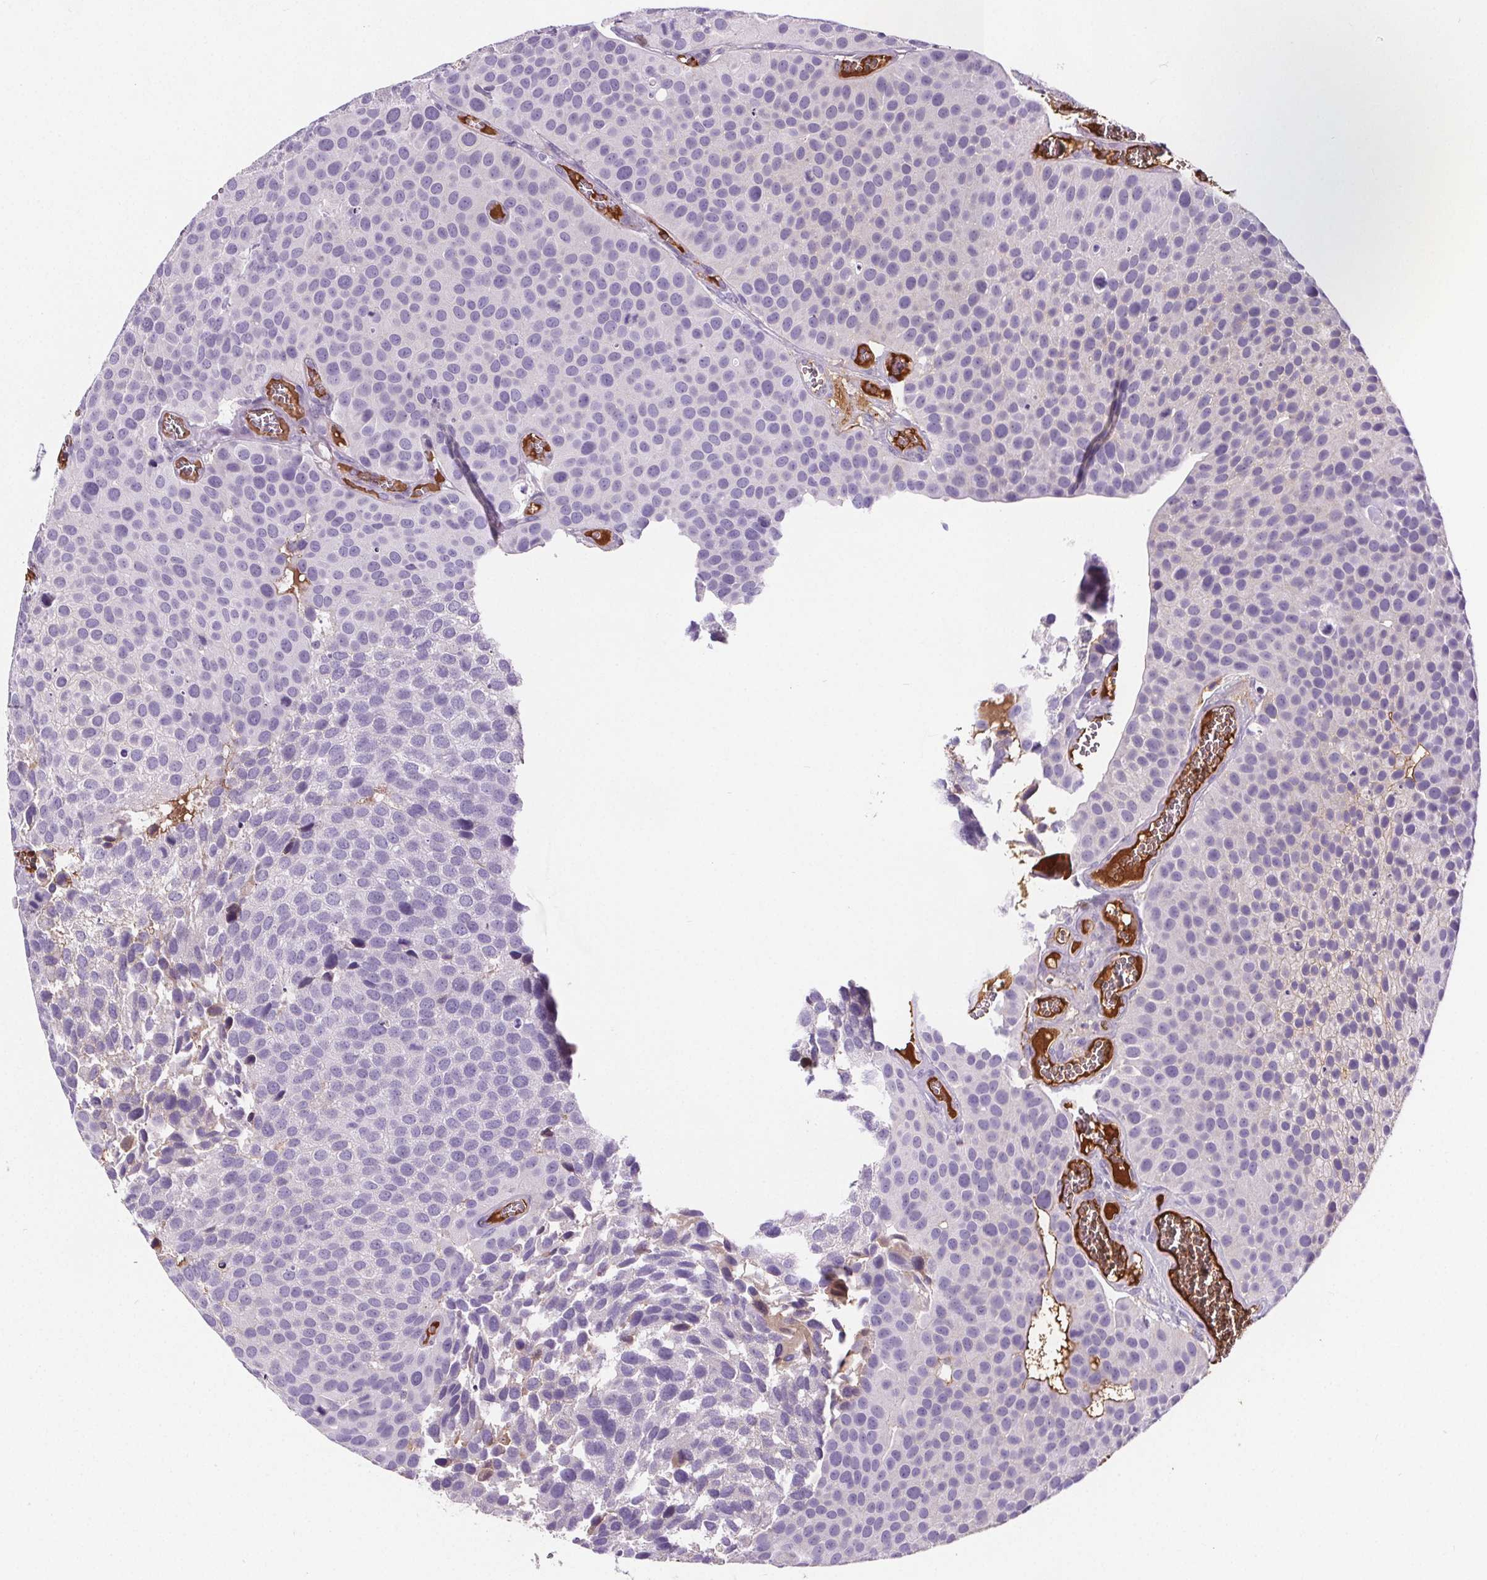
{"staining": {"intensity": "negative", "quantity": "none", "location": "none"}, "tissue": "urothelial cancer", "cell_type": "Tumor cells", "image_type": "cancer", "snomed": [{"axis": "morphology", "description": "Urothelial carcinoma, Low grade"}, {"axis": "topography", "description": "Urinary bladder"}], "caption": "Tumor cells show no significant protein expression in urothelial cancer.", "gene": "CD5L", "patient": {"sex": "female", "age": 69}}